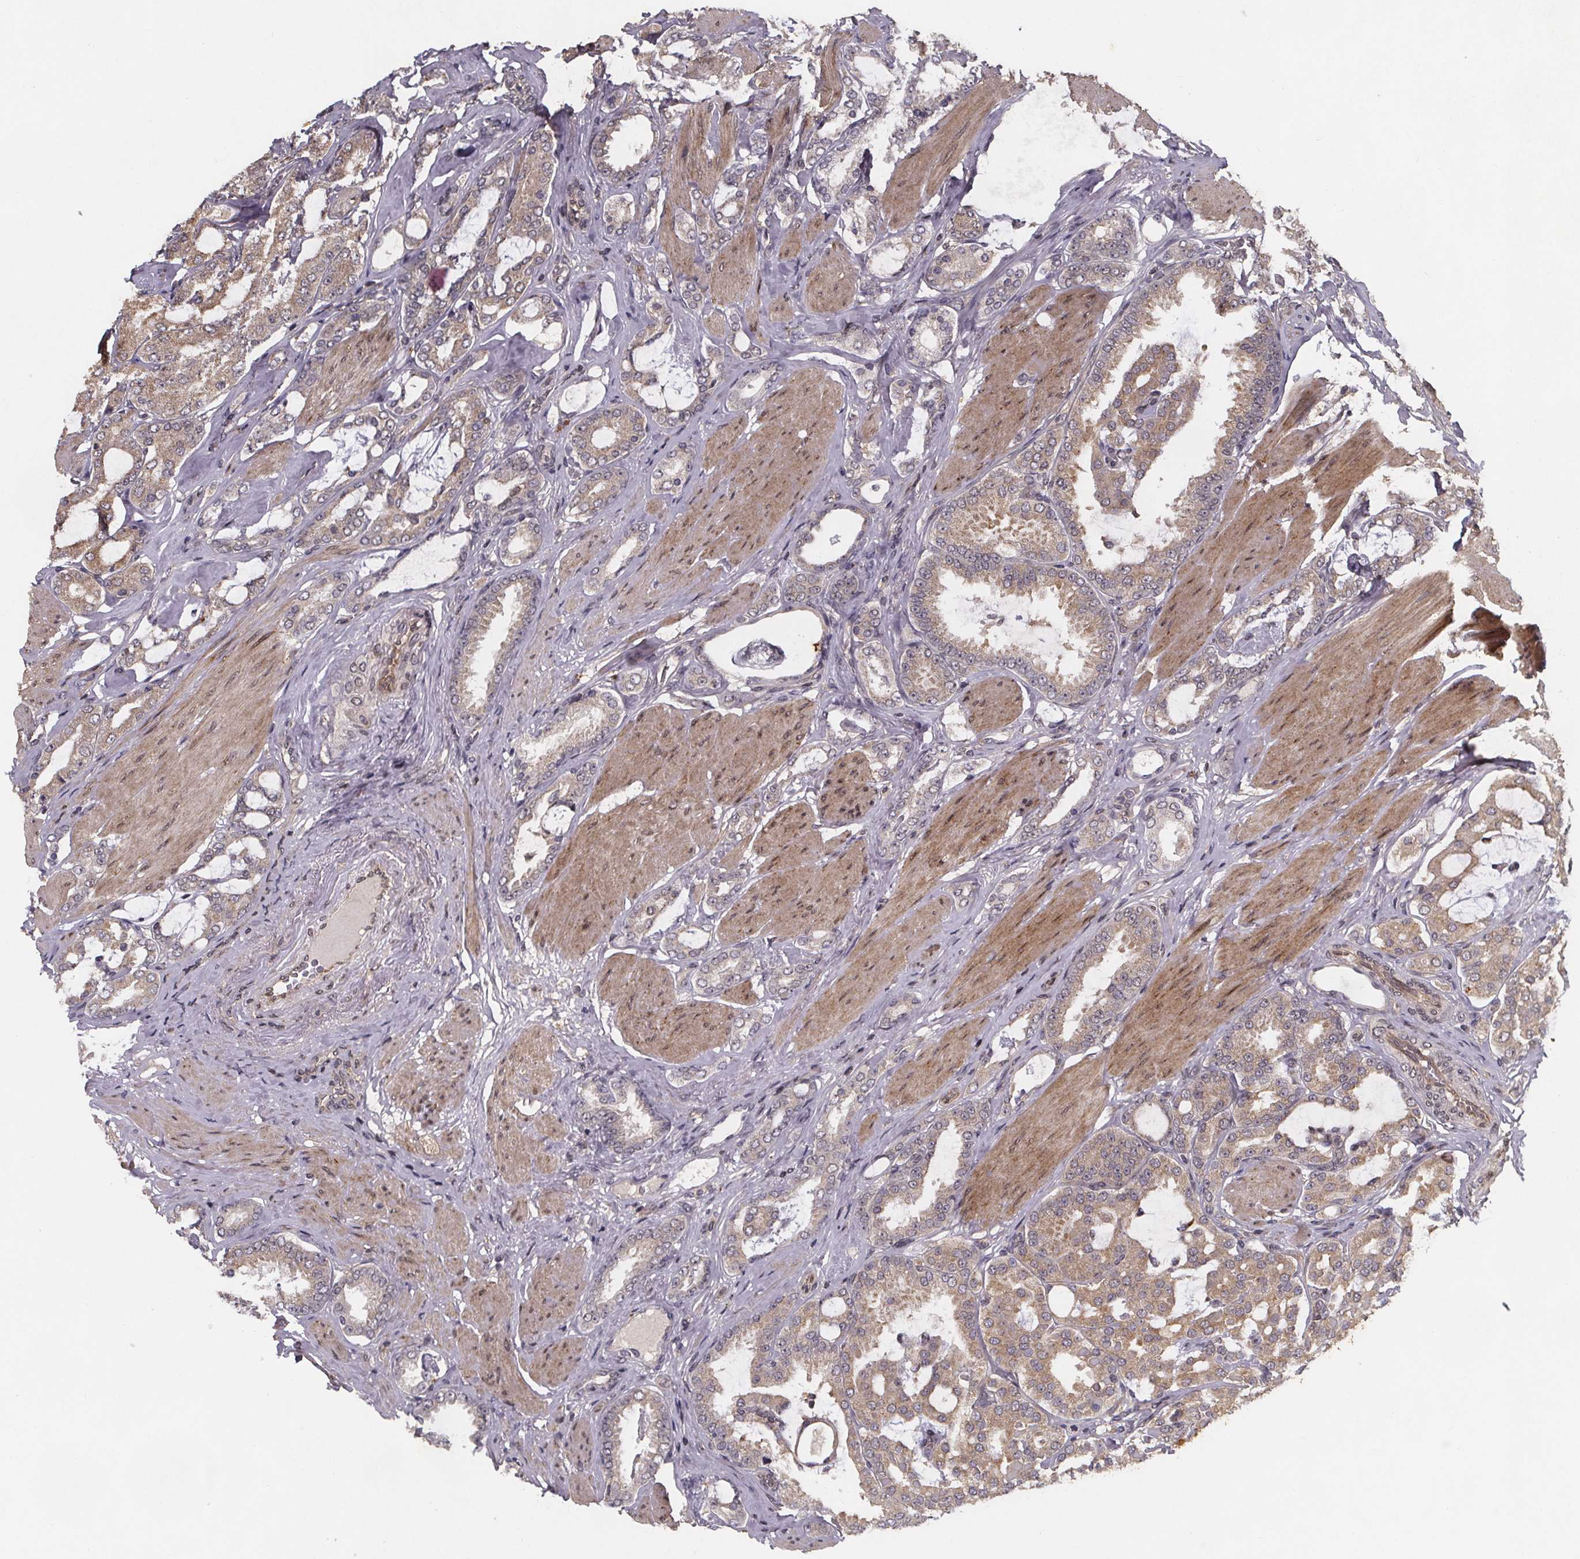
{"staining": {"intensity": "moderate", "quantity": "25%-75%", "location": "cytoplasmic/membranous"}, "tissue": "prostate cancer", "cell_type": "Tumor cells", "image_type": "cancer", "snomed": [{"axis": "morphology", "description": "Adenocarcinoma, High grade"}, {"axis": "topography", "description": "Prostate"}], "caption": "Immunohistochemical staining of prostate high-grade adenocarcinoma demonstrates moderate cytoplasmic/membranous protein staining in approximately 25%-75% of tumor cells. (DAB (3,3'-diaminobenzidine) IHC with brightfield microscopy, high magnification).", "gene": "PIERCE2", "patient": {"sex": "male", "age": 63}}